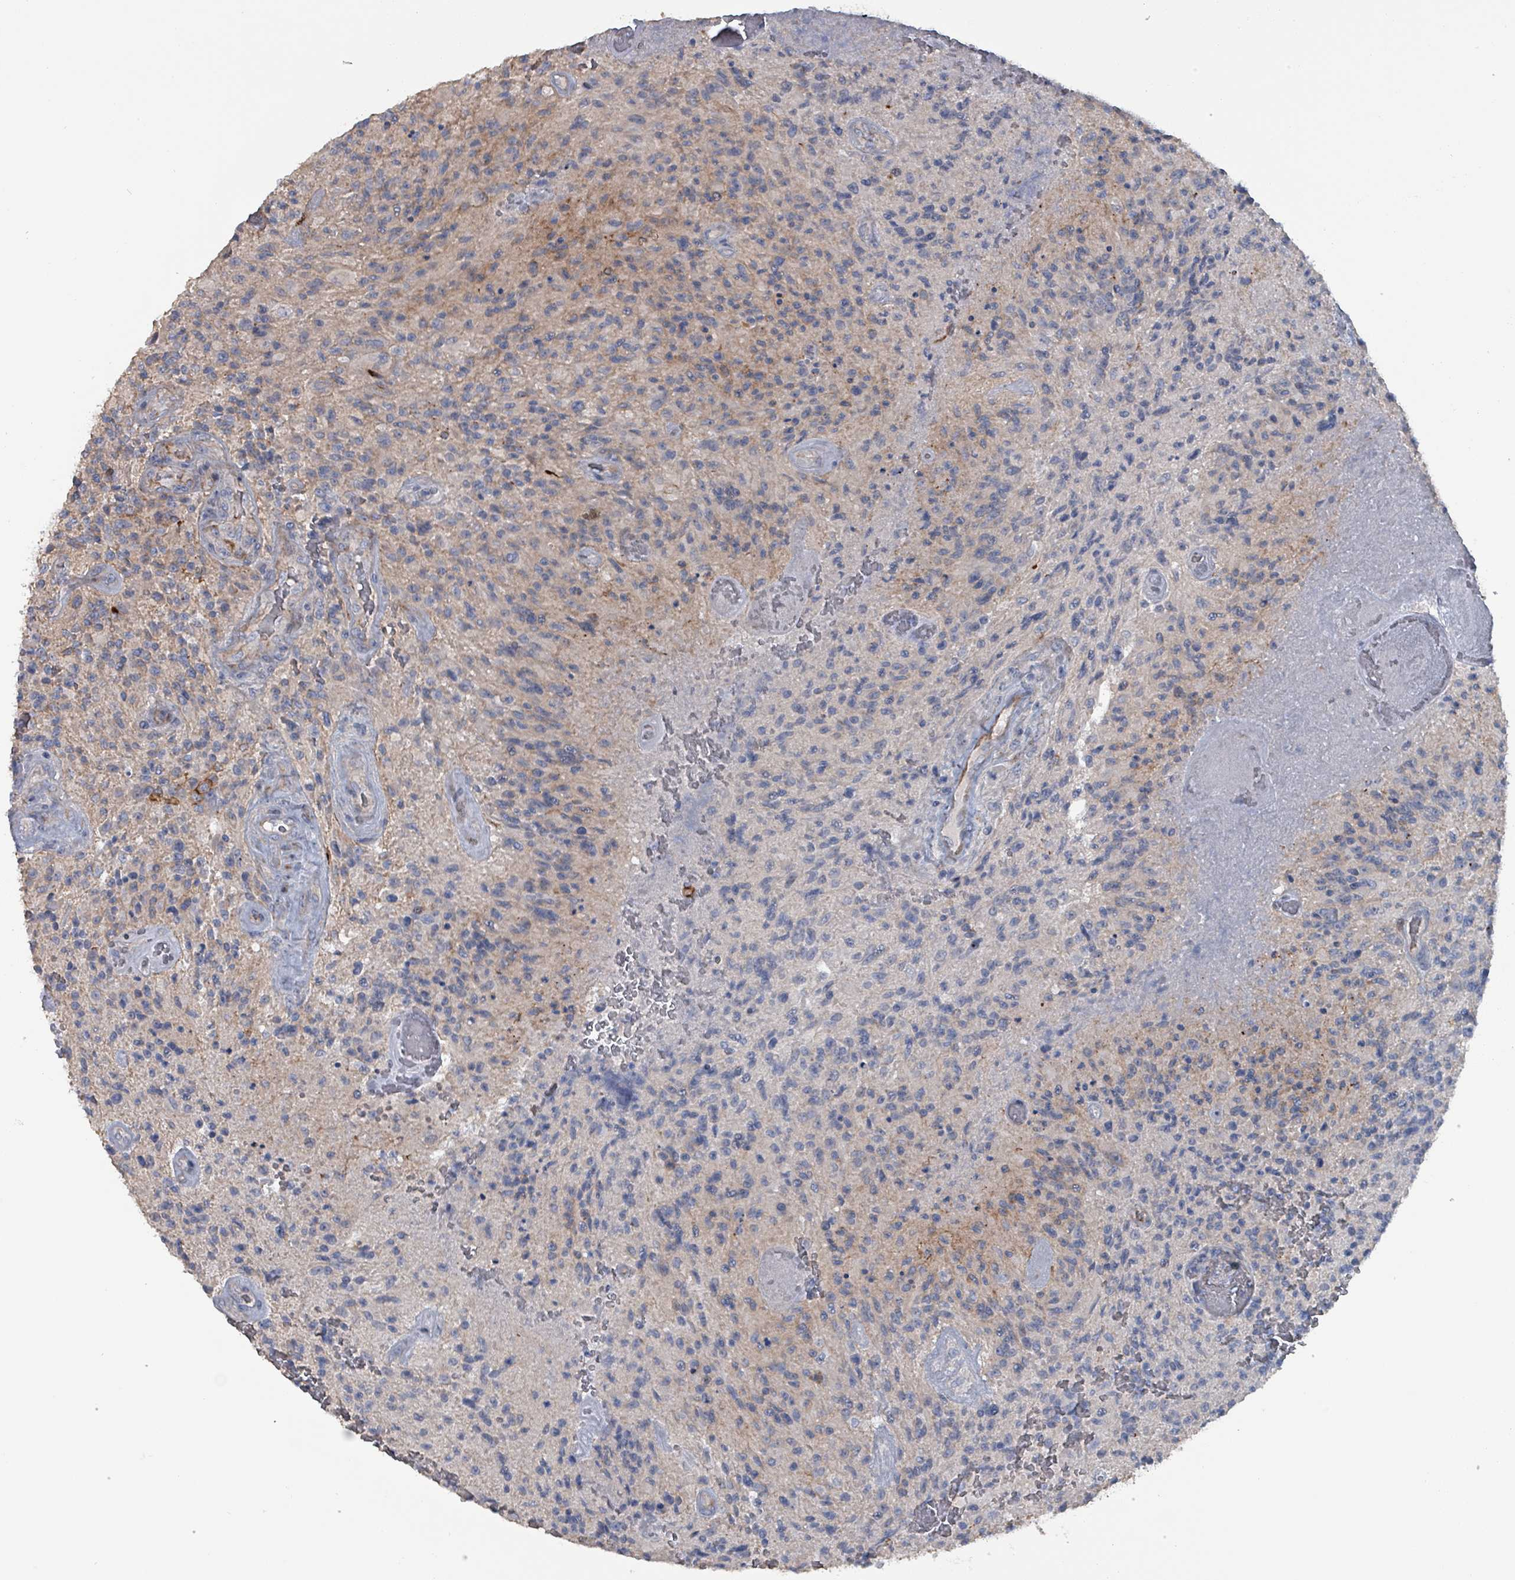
{"staining": {"intensity": "negative", "quantity": "none", "location": "none"}, "tissue": "glioma", "cell_type": "Tumor cells", "image_type": "cancer", "snomed": [{"axis": "morphology", "description": "Normal tissue, NOS"}, {"axis": "morphology", "description": "Glioma, malignant, High grade"}, {"axis": "topography", "description": "Cerebral cortex"}], "caption": "A high-resolution image shows IHC staining of malignant high-grade glioma, which demonstrates no significant staining in tumor cells. (Brightfield microscopy of DAB immunohistochemistry (IHC) at high magnification).", "gene": "TAAR5", "patient": {"sex": "male", "age": 56}}